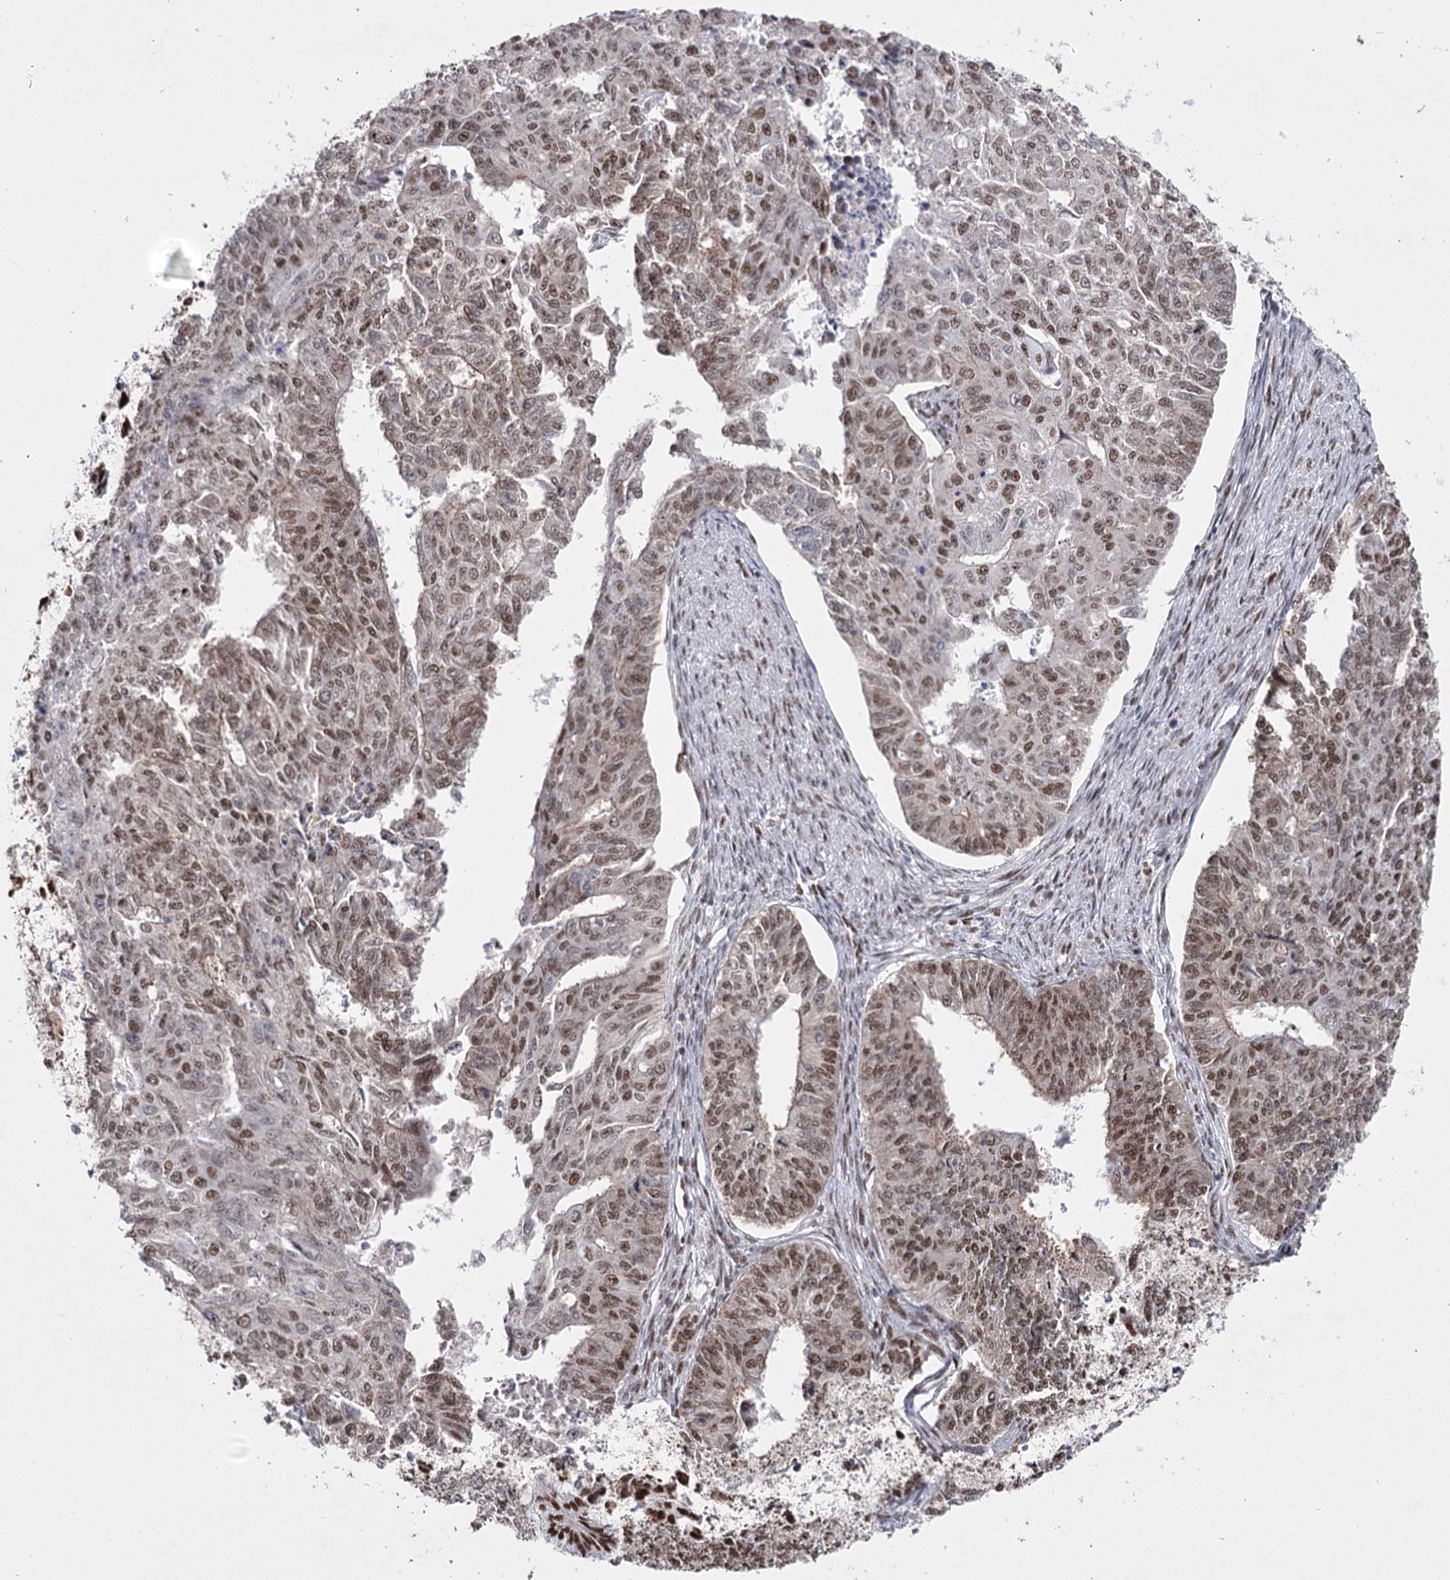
{"staining": {"intensity": "moderate", "quantity": ">75%", "location": "nuclear"}, "tissue": "endometrial cancer", "cell_type": "Tumor cells", "image_type": "cancer", "snomed": [{"axis": "morphology", "description": "Adenocarcinoma, NOS"}, {"axis": "topography", "description": "Endometrium"}], "caption": "An image of human endometrial cancer stained for a protein displays moderate nuclear brown staining in tumor cells. Using DAB (brown) and hematoxylin (blue) stains, captured at high magnification using brightfield microscopy.", "gene": "SCAF8", "patient": {"sex": "female", "age": 32}}